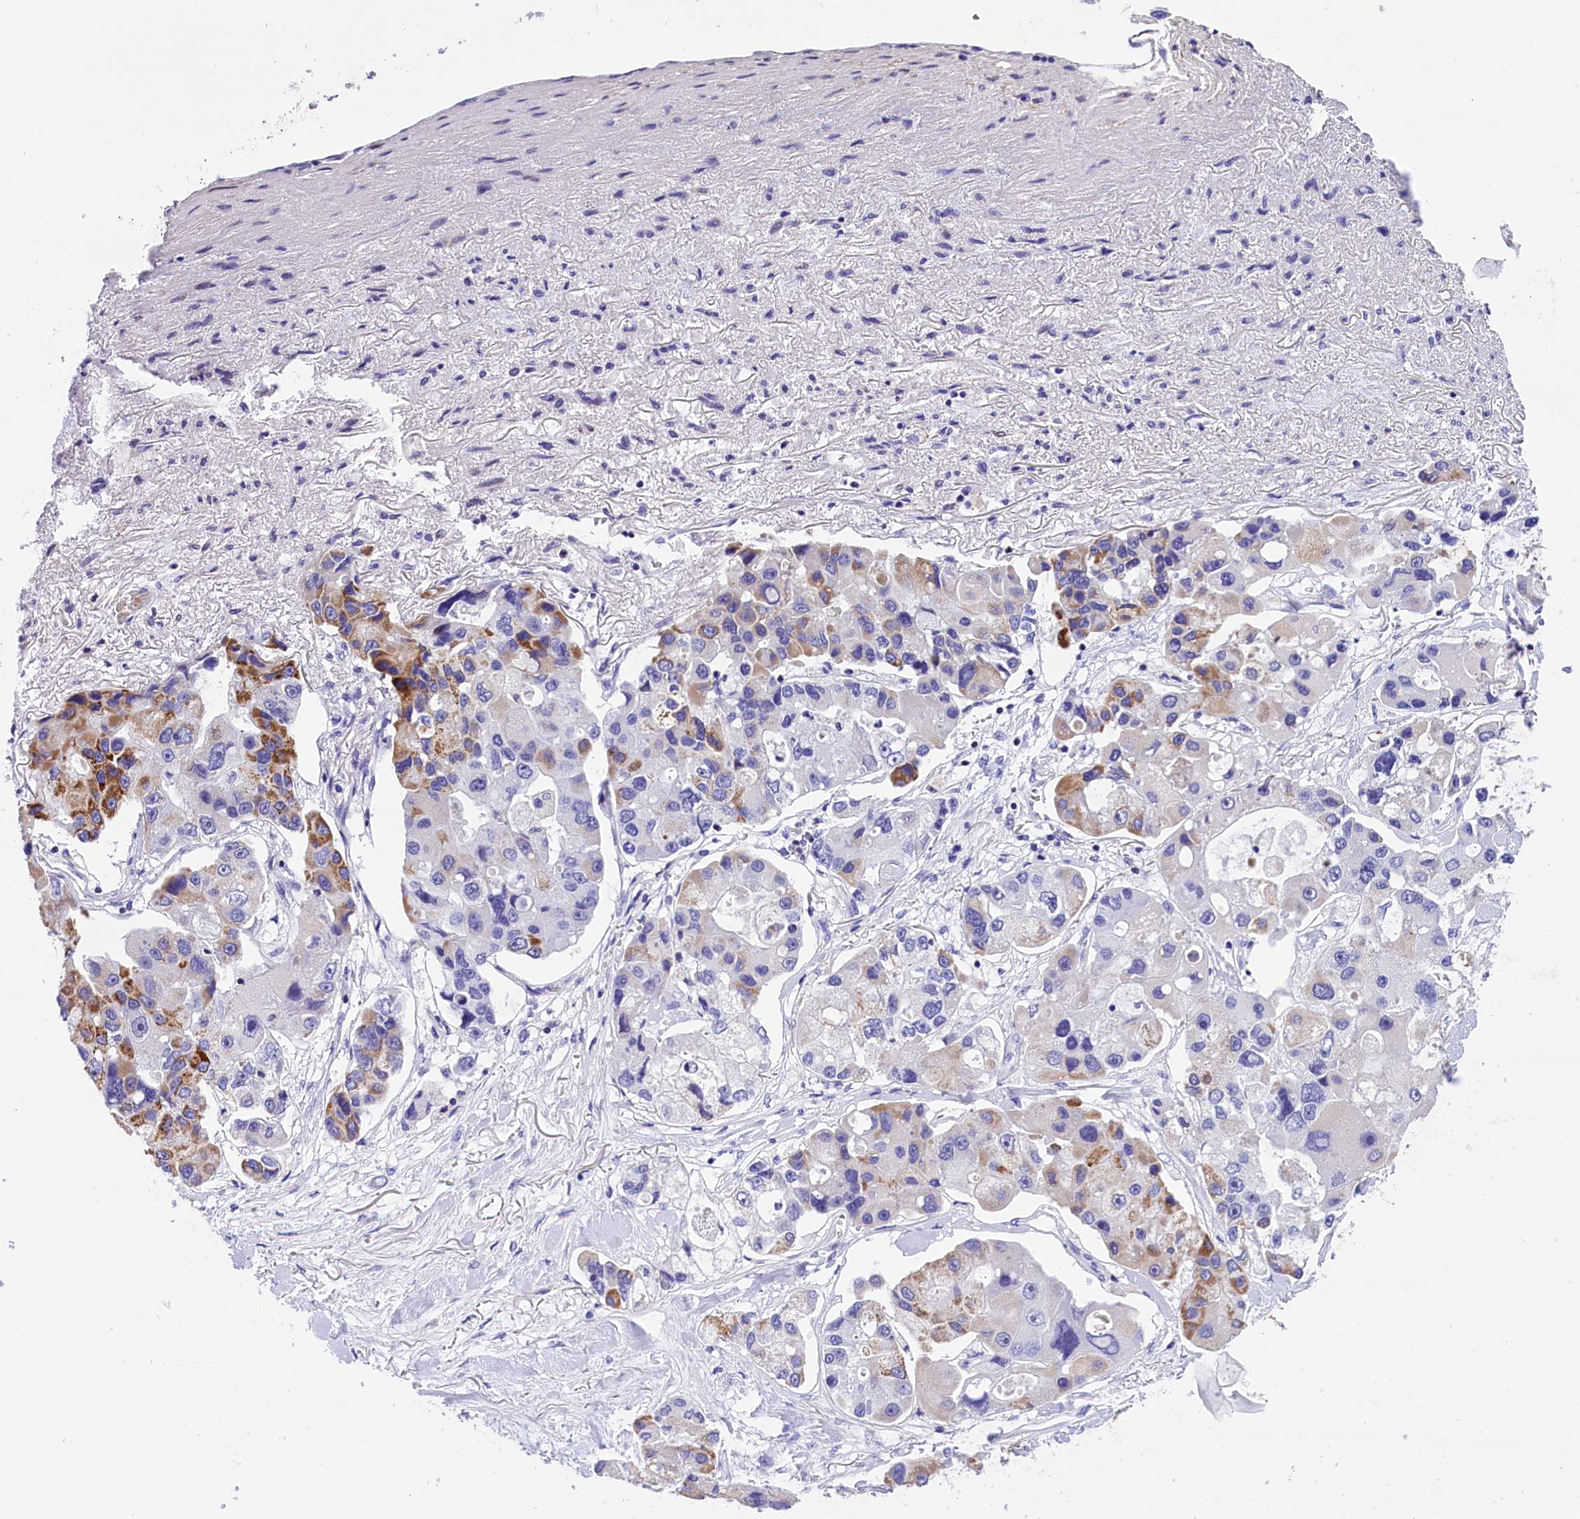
{"staining": {"intensity": "moderate", "quantity": "<25%", "location": "cytoplasmic/membranous"}, "tissue": "lung cancer", "cell_type": "Tumor cells", "image_type": "cancer", "snomed": [{"axis": "morphology", "description": "Adenocarcinoma, NOS"}, {"axis": "topography", "description": "Lung"}], "caption": "Immunohistochemical staining of lung adenocarcinoma exhibits low levels of moderate cytoplasmic/membranous staining in about <25% of tumor cells. (DAB (3,3'-diaminobenzidine) = brown stain, brightfield microscopy at high magnification).", "gene": "ABAT", "patient": {"sex": "female", "age": 54}}